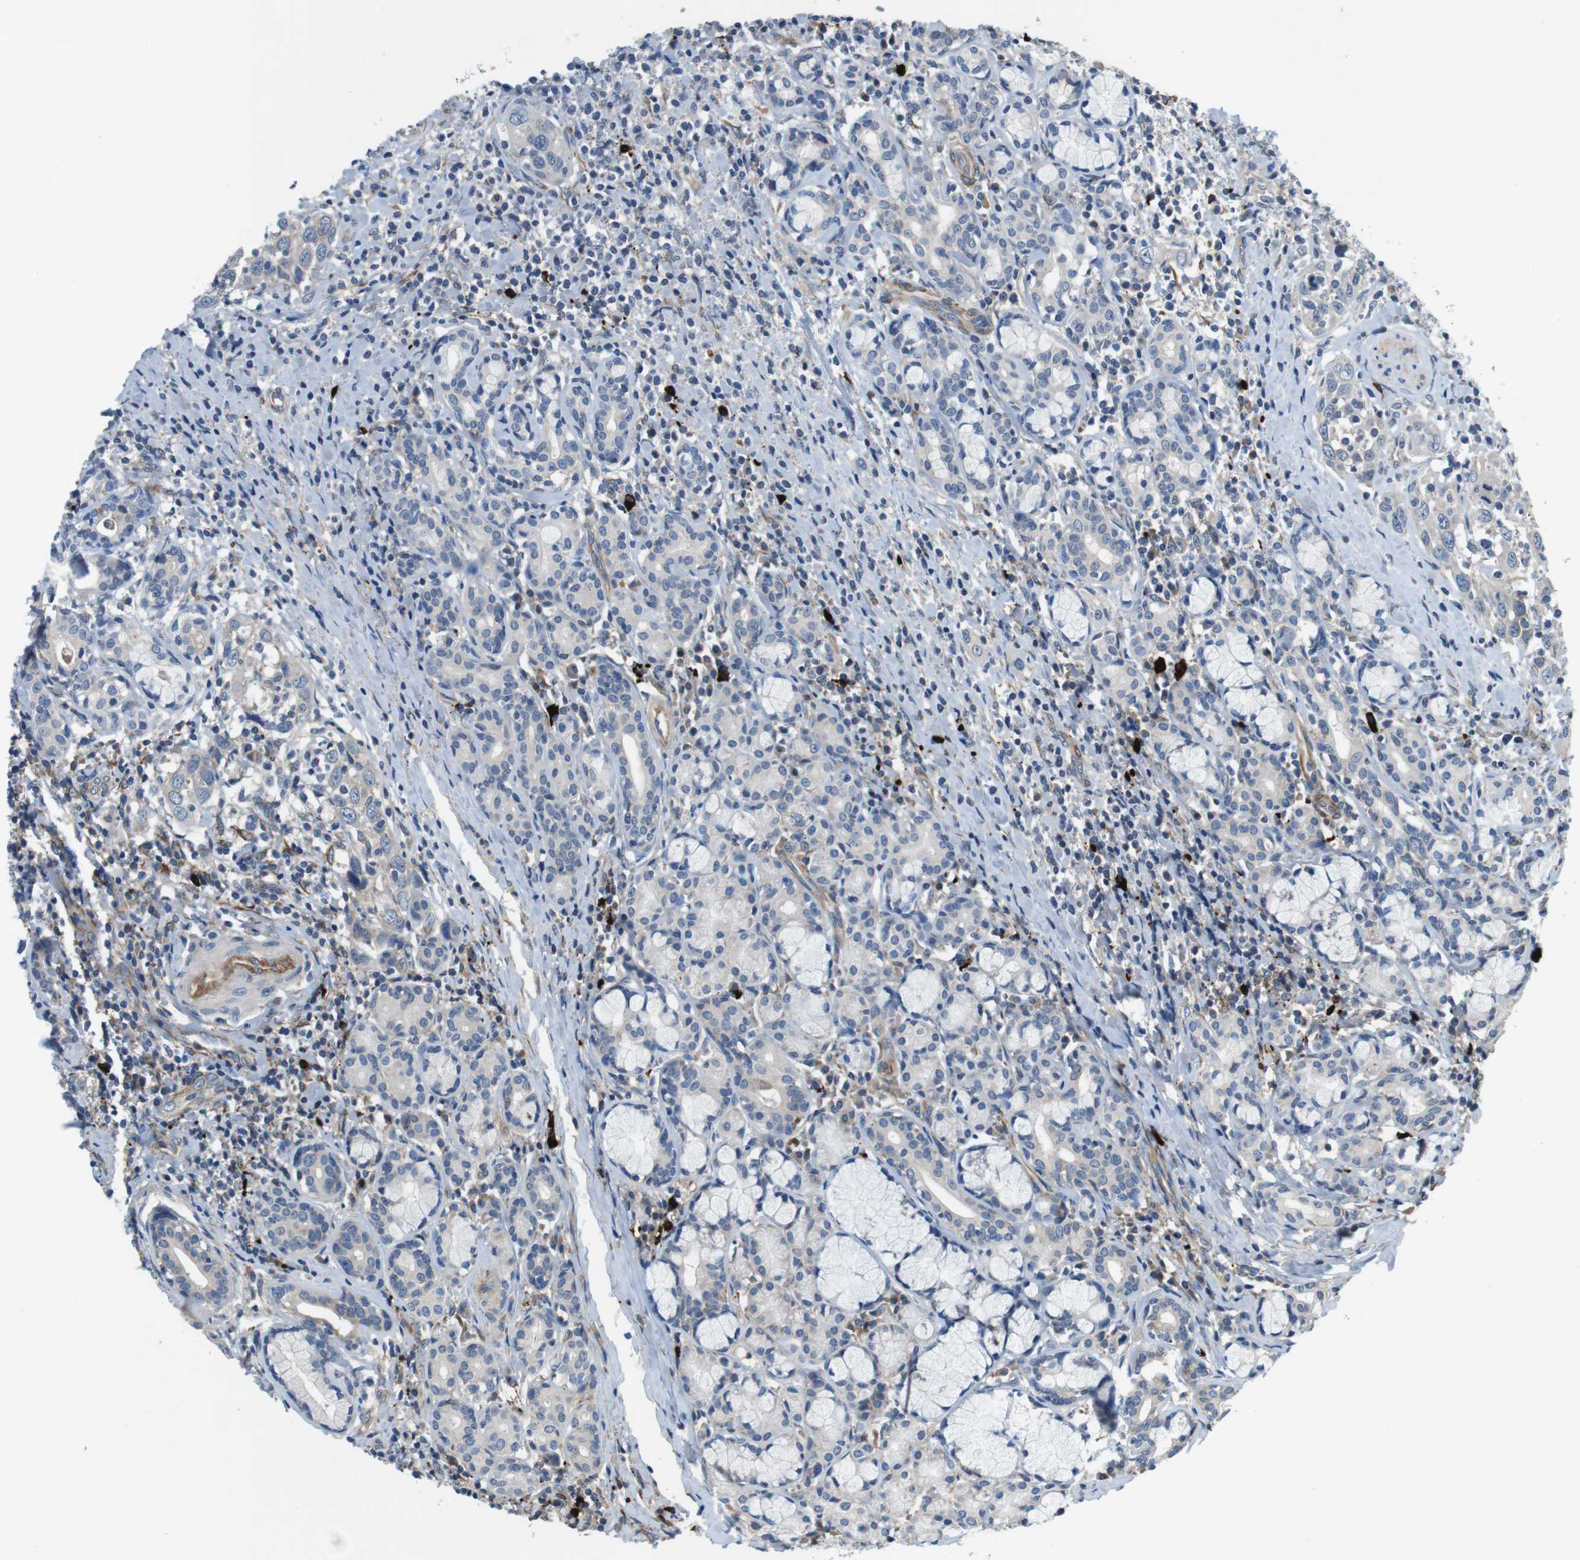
{"staining": {"intensity": "negative", "quantity": "none", "location": "none"}, "tissue": "head and neck cancer", "cell_type": "Tumor cells", "image_type": "cancer", "snomed": [{"axis": "morphology", "description": "Squamous cell carcinoma, NOS"}, {"axis": "topography", "description": "Oral tissue"}, {"axis": "topography", "description": "Head-Neck"}], "caption": "DAB immunohistochemical staining of human squamous cell carcinoma (head and neck) reveals no significant positivity in tumor cells.", "gene": "DCLK1", "patient": {"sex": "female", "age": 50}}